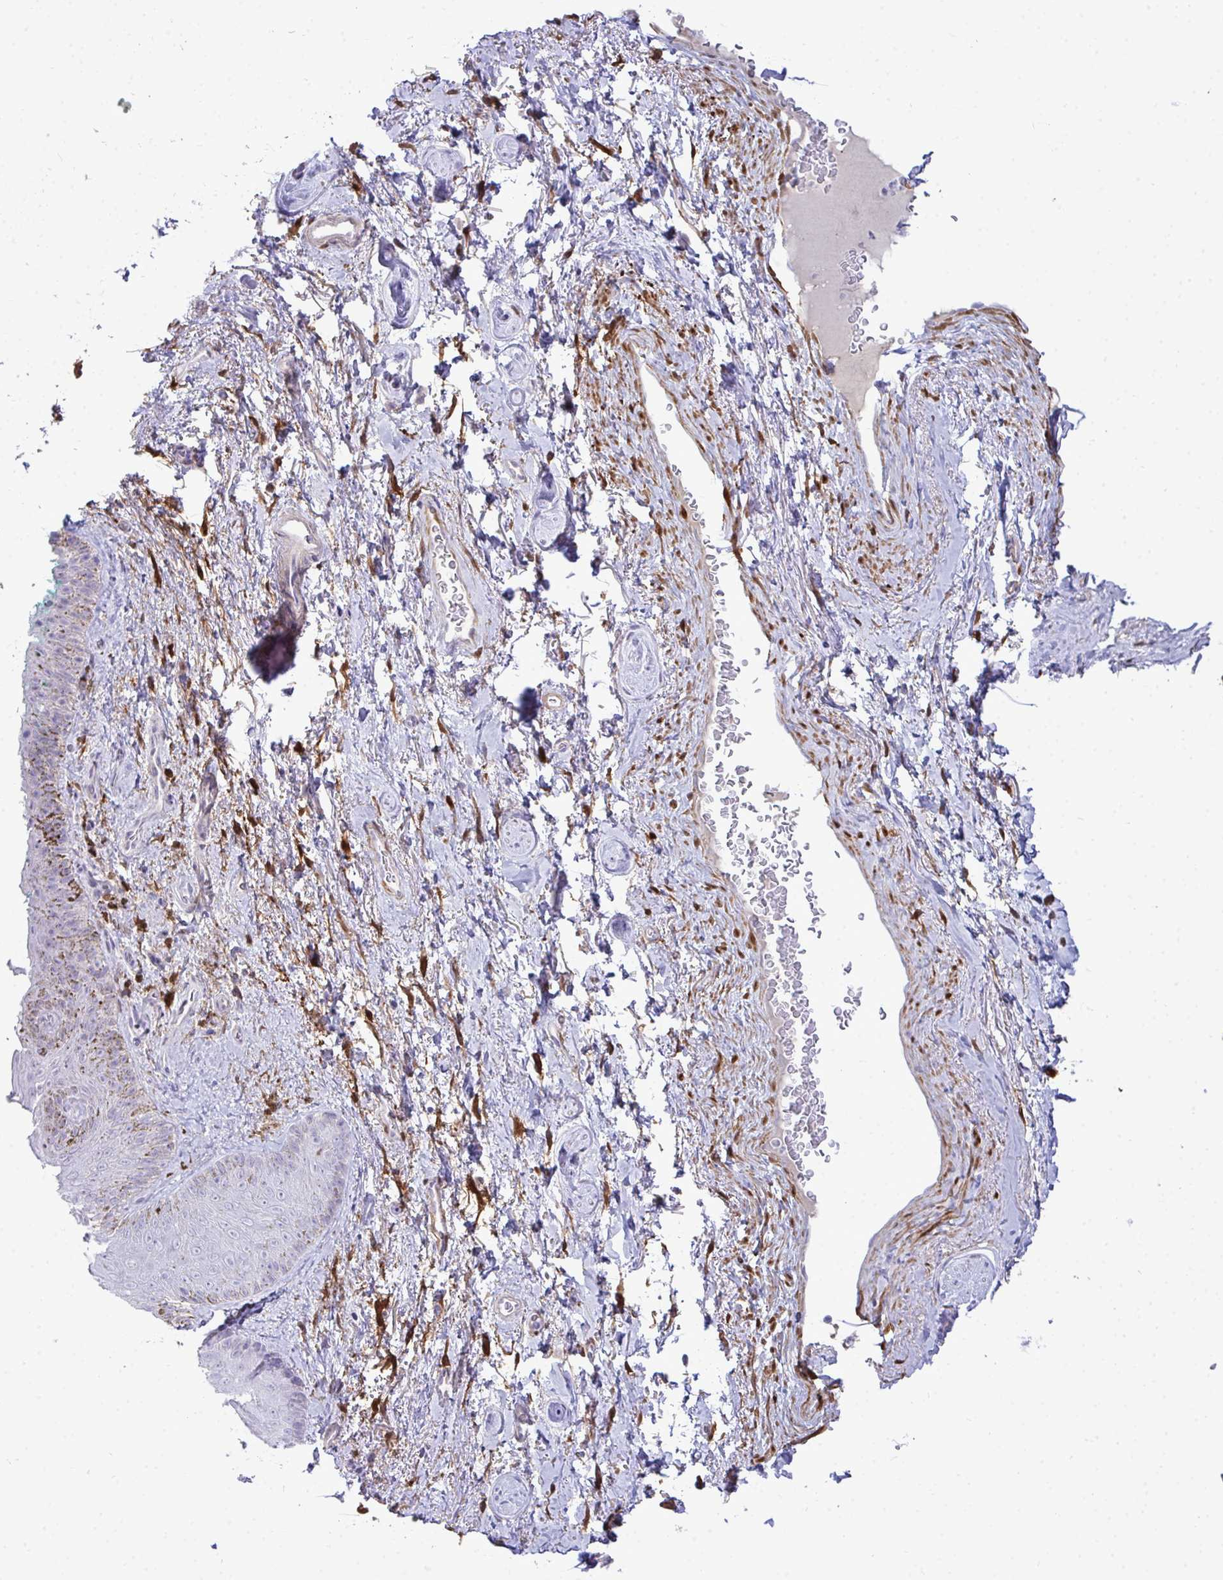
{"staining": {"intensity": "strong", "quantity": "25%-75%", "location": "cytoplasmic/membranous,nuclear"}, "tissue": "adipose tissue", "cell_type": "Adipocytes", "image_type": "normal", "snomed": [{"axis": "morphology", "description": "Normal tissue, NOS"}, {"axis": "topography", "description": "Vulva"}, {"axis": "topography", "description": "Peripheral nerve tissue"}], "caption": "Adipose tissue stained with immunohistochemistry (IHC) reveals strong cytoplasmic/membranous,nuclear positivity in about 25%-75% of adipocytes. The staining was performed using DAB, with brown indicating positive protein expression. Nuclei are stained blue with hematoxylin.", "gene": "HSPB6", "patient": {"sex": "female", "age": 66}}